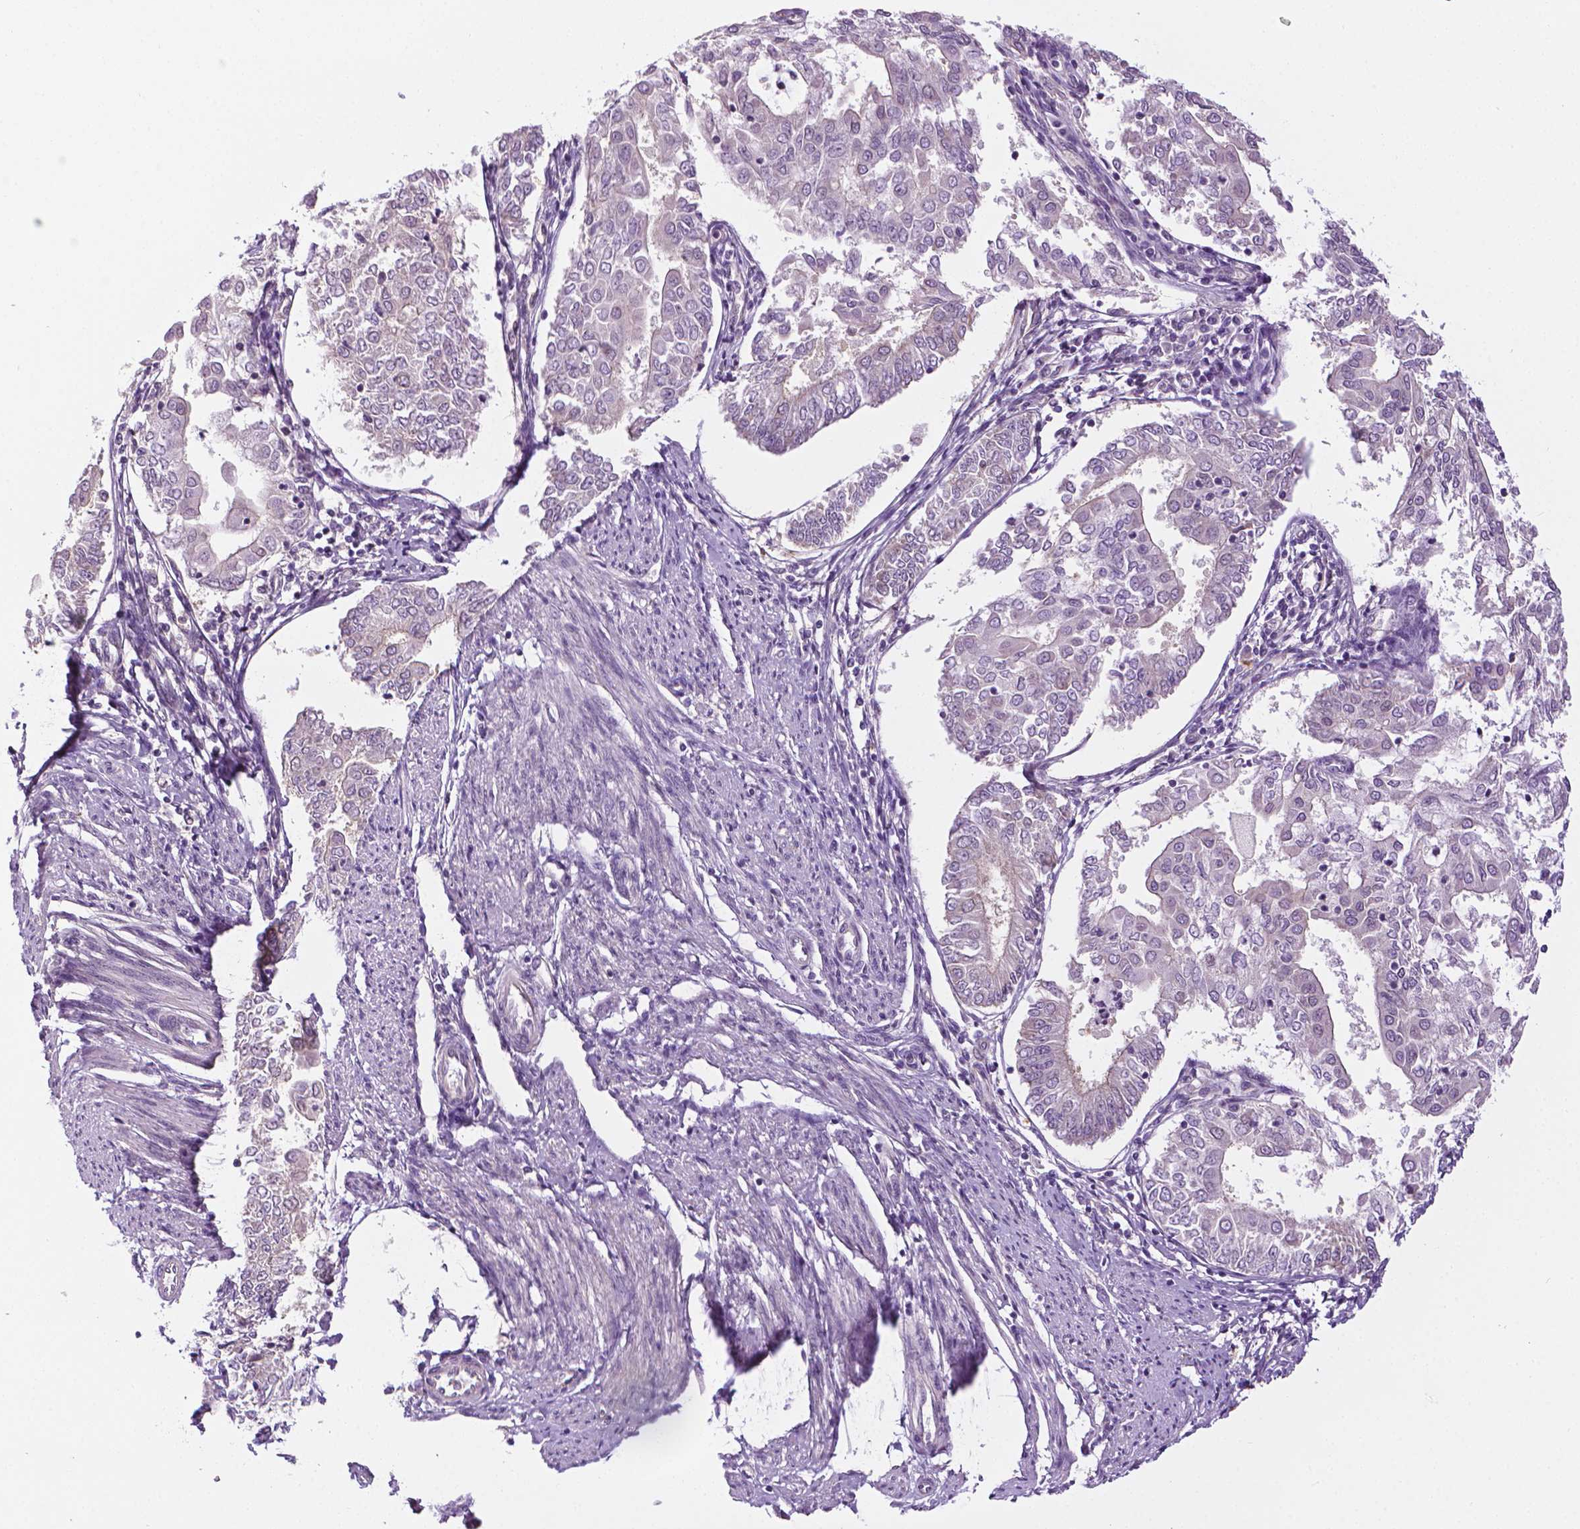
{"staining": {"intensity": "negative", "quantity": "none", "location": "none"}, "tissue": "endometrial cancer", "cell_type": "Tumor cells", "image_type": "cancer", "snomed": [{"axis": "morphology", "description": "Adenocarcinoma, NOS"}, {"axis": "topography", "description": "Endometrium"}], "caption": "This is a histopathology image of immunohistochemistry staining of endometrial cancer, which shows no expression in tumor cells.", "gene": "MCOLN3", "patient": {"sex": "female", "age": 68}}